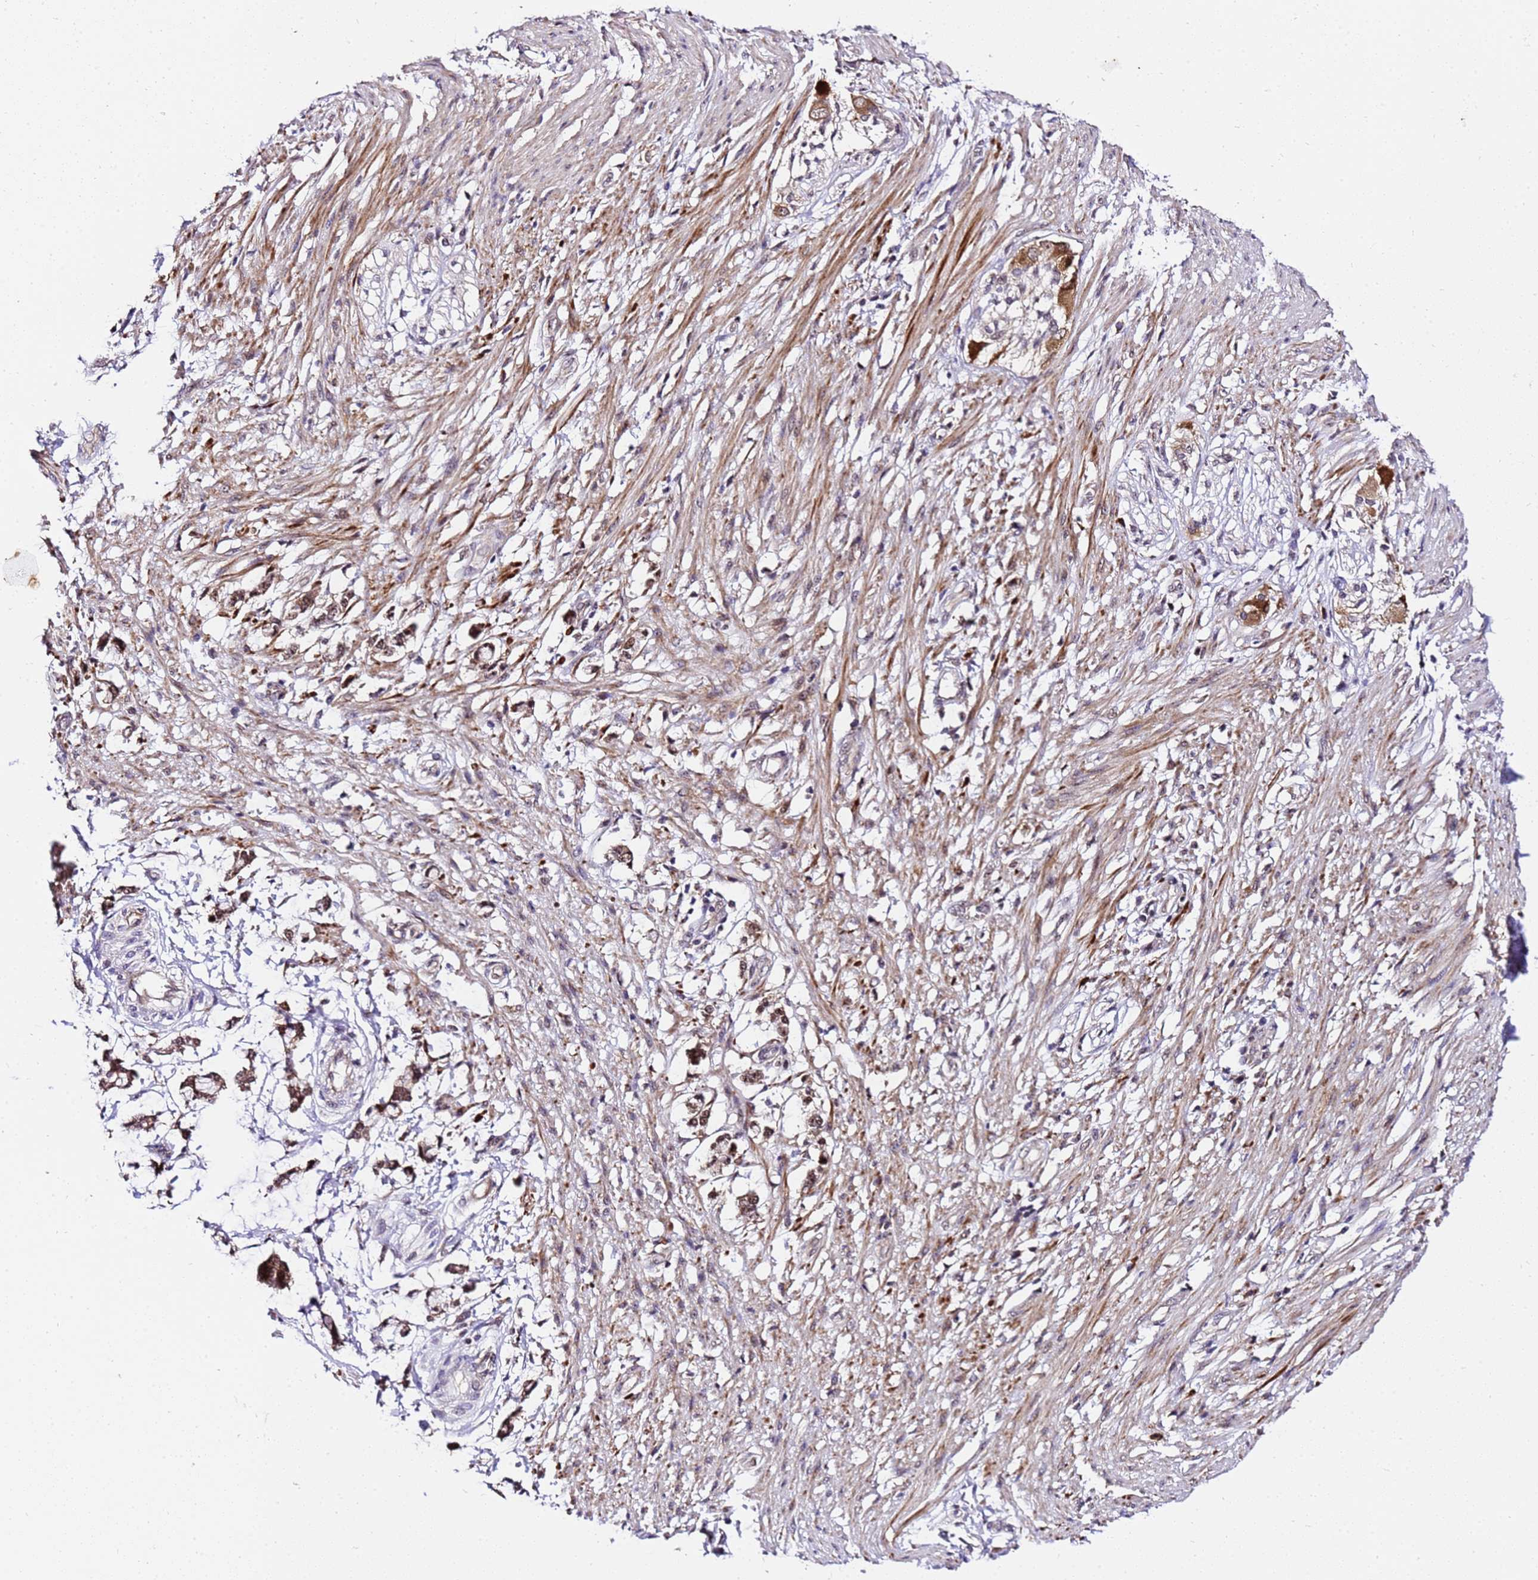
{"staining": {"intensity": "moderate", "quantity": ">75%", "location": "cytoplasmic/membranous"}, "tissue": "smooth muscle", "cell_type": "Smooth muscle cells", "image_type": "normal", "snomed": [{"axis": "morphology", "description": "Normal tissue, NOS"}, {"axis": "morphology", "description": "Adenocarcinoma, NOS"}, {"axis": "topography", "description": "Colon"}, {"axis": "topography", "description": "Peripheral nerve tissue"}], "caption": "This photomicrograph shows immunohistochemistry (IHC) staining of benign human smooth muscle, with medium moderate cytoplasmic/membranous expression in approximately >75% of smooth muscle cells.", "gene": "SLX4IP", "patient": {"sex": "male", "age": 14}}